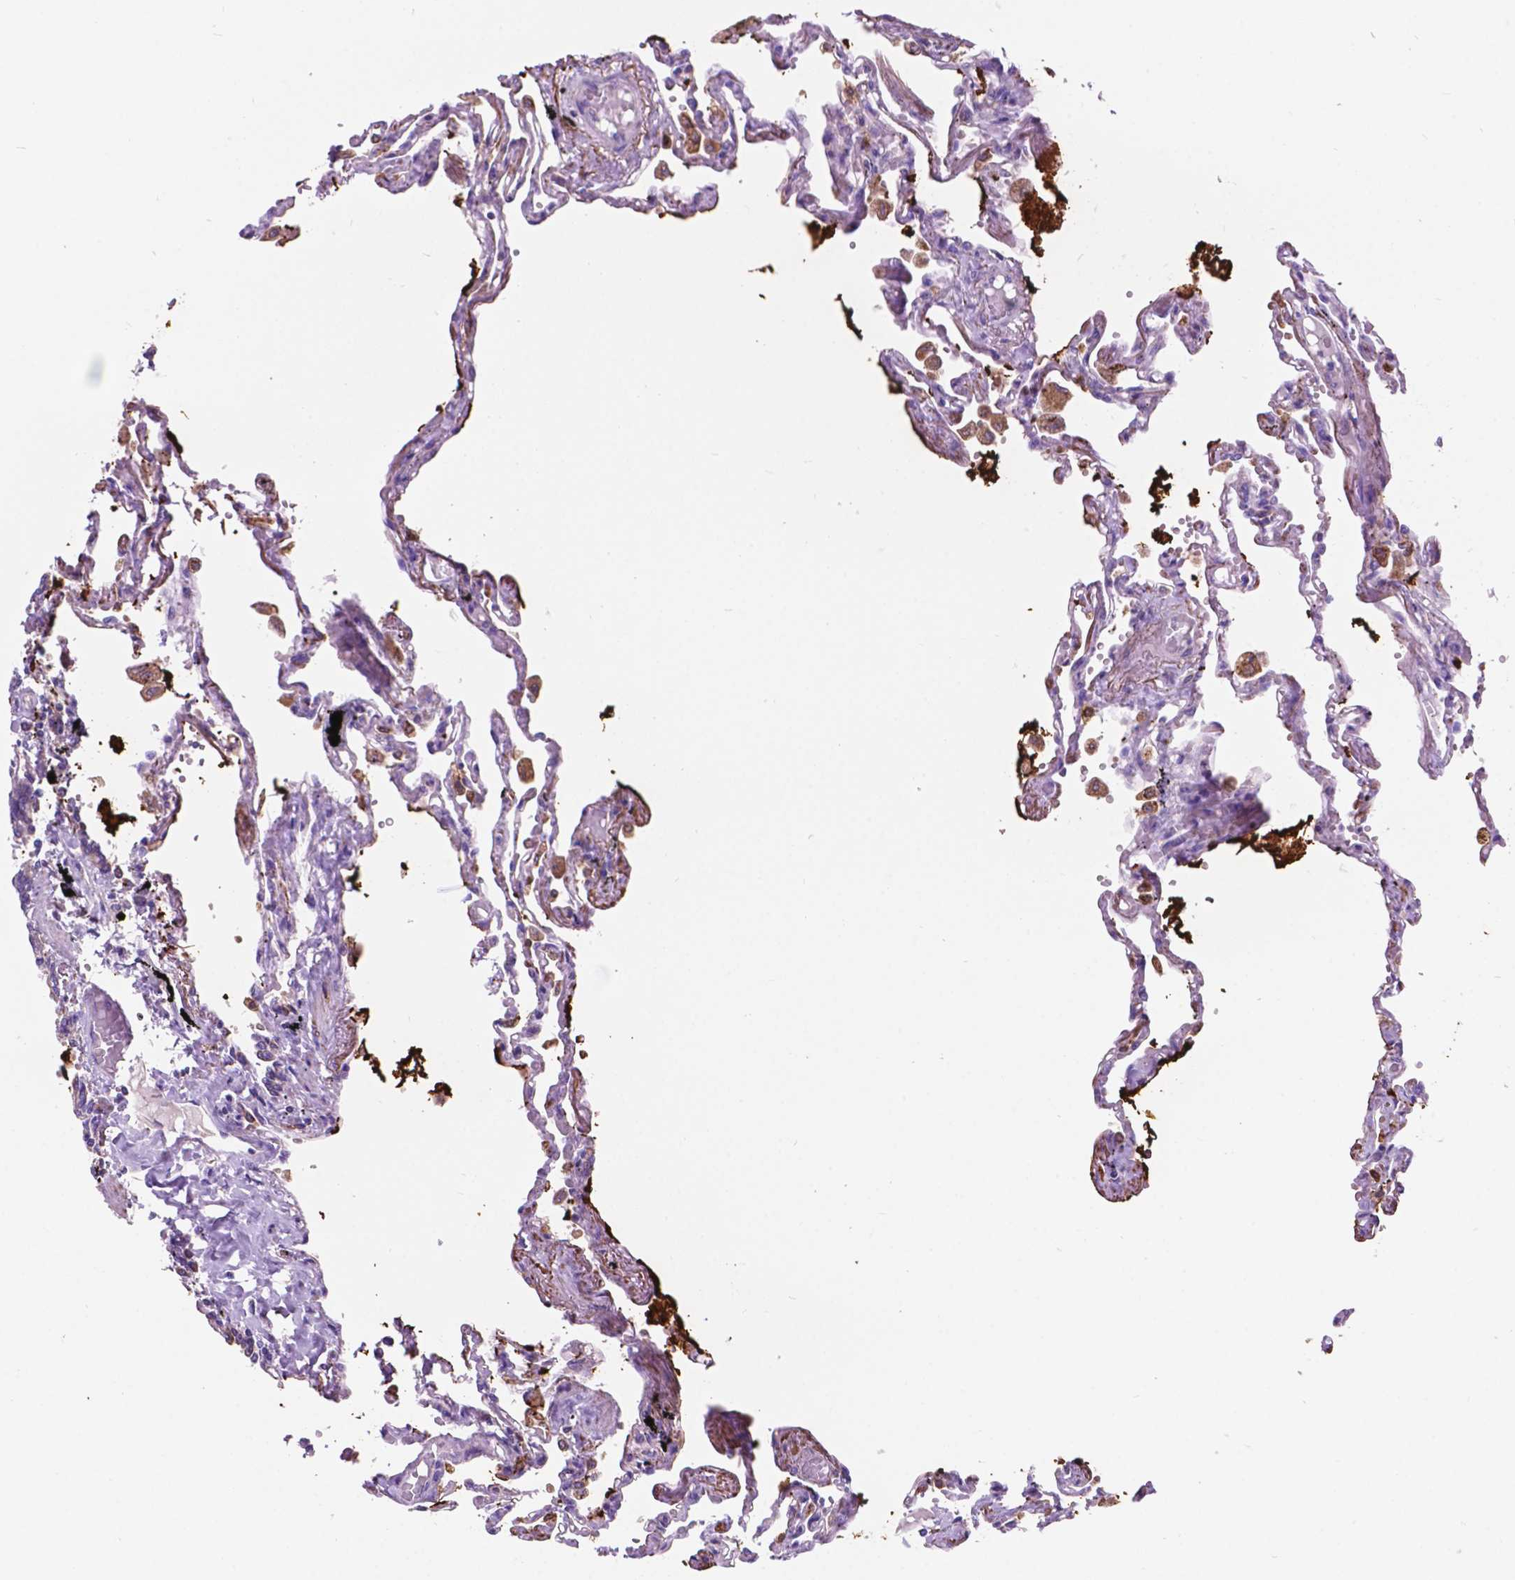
{"staining": {"intensity": "negative", "quantity": "none", "location": "none"}, "tissue": "lung", "cell_type": "Alveolar cells", "image_type": "normal", "snomed": [{"axis": "morphology", "description": "Normal tissue, NOS"}, {"axis": "morphology", "description": "Adenocarcinoma, NOS"}, {"axis": "topography", "description": "Cartilage tissue"}, {"axis": "topography", "description": "Lung"}], "caption": "Immunohistochemistry histopathology image of benign human lung stained for a protein (brown), which displays no expression in alveolar cells. (DAB (3,3'-diaminobenzidine) immunohistochemistry with hematoxylin counter stain).", "gene": "TRPV5", "patient": {"sex": "female", "age": 67}}